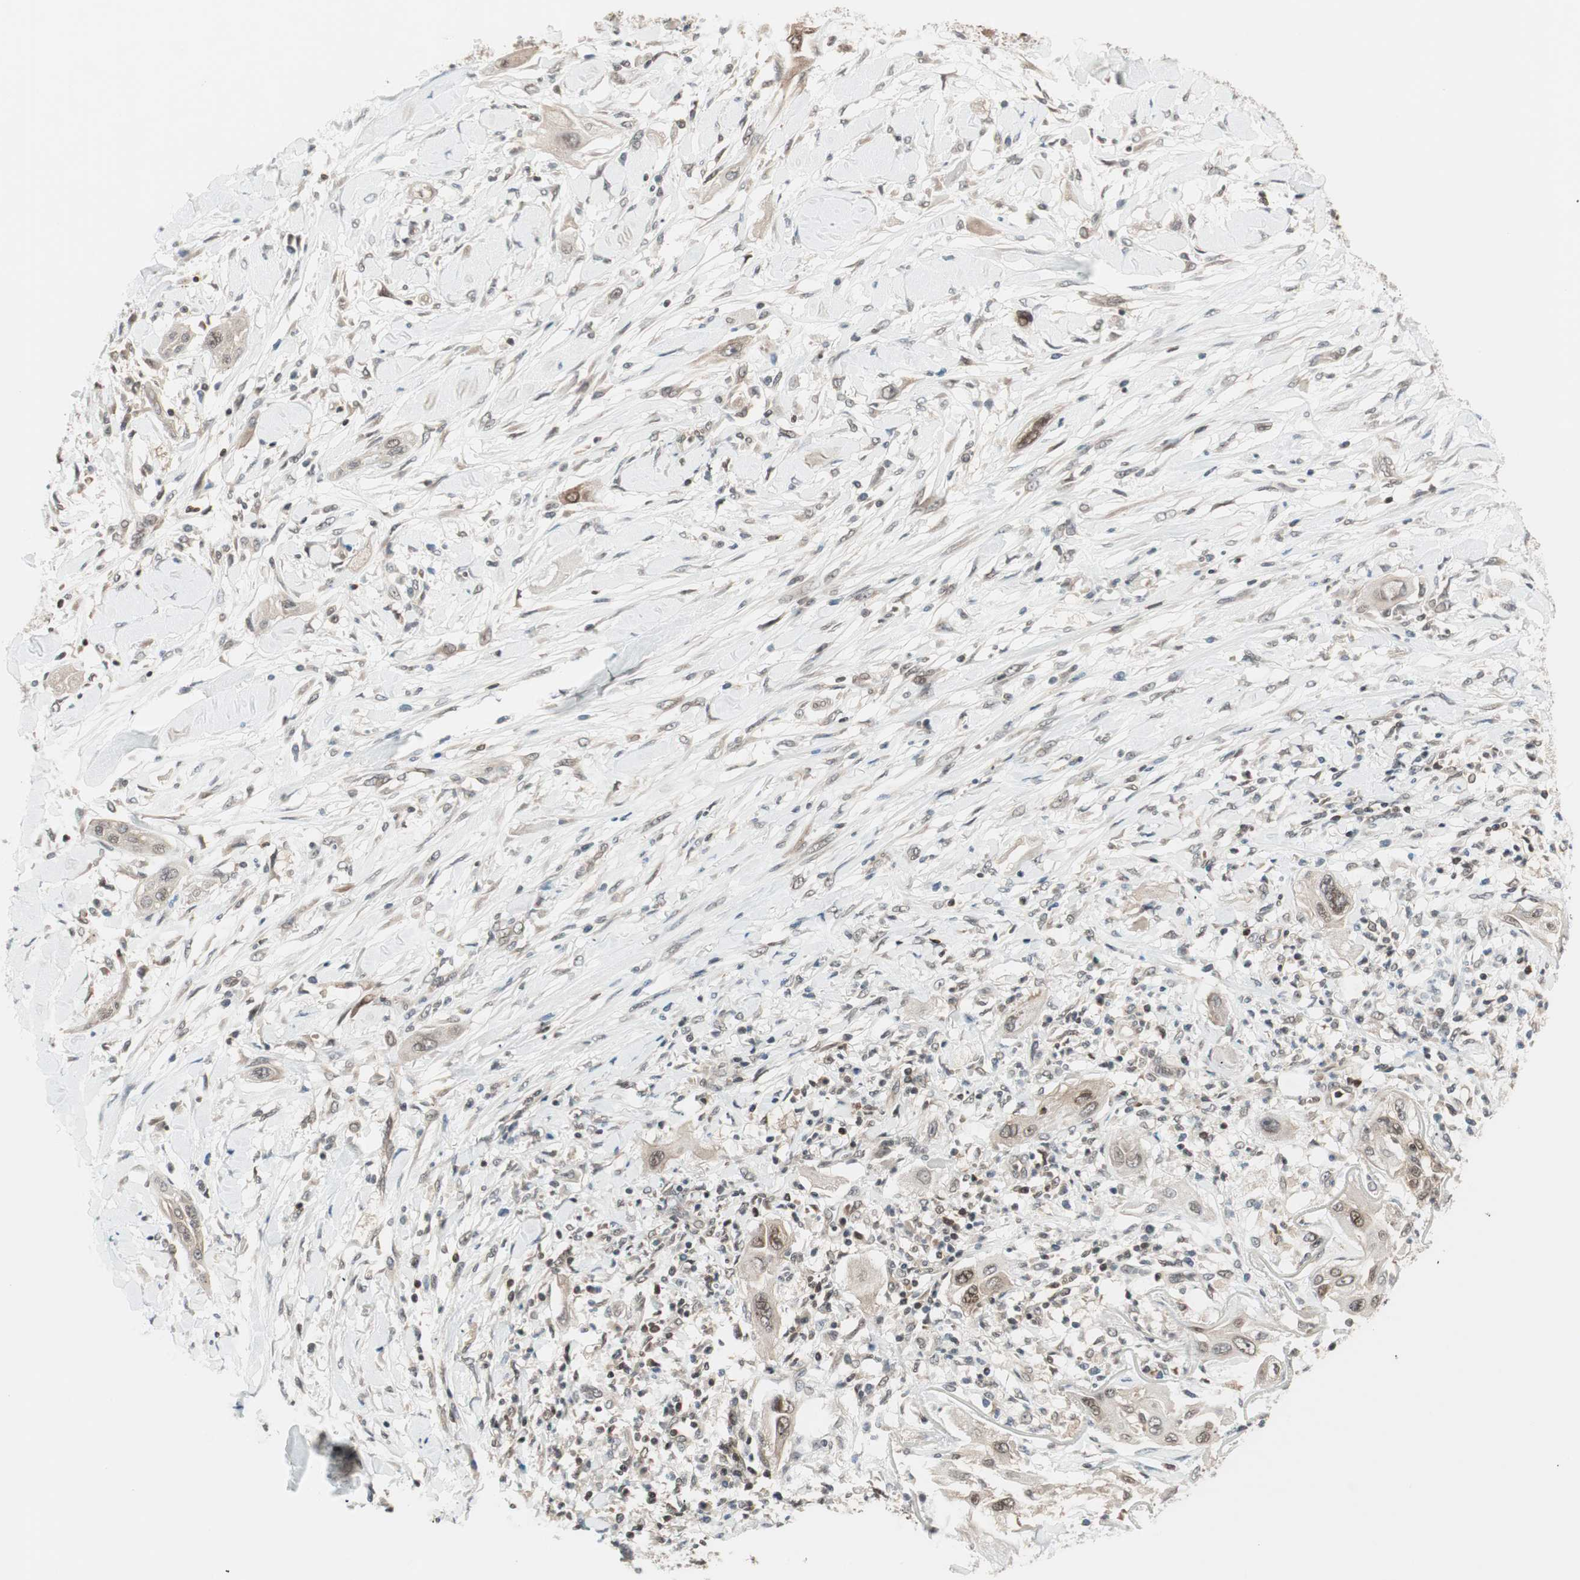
{"staining": {"intensity": "moderate", "quantity": "25%-75%", "location": "cytoplasmic/membranous,nuclear"}, "tissue": "lung cancer", "cell_type": "Tumor cells", "image_type": "cancer", "snomed": [{"axis": "morphology", "description": "Squamous cell carcinoma, NOS"}, {"axis": "topography", "description": "Lung"}], "caption": "Immunohistochemical staining of squamous cell carcinoma (lung) reveals moderate cytoplasmic/membranous and nuclear protein expression in approximately 25%-75% of tumor cells.", "gene": "UBE2I", "patient": {"sex": "female", "age": 47}}